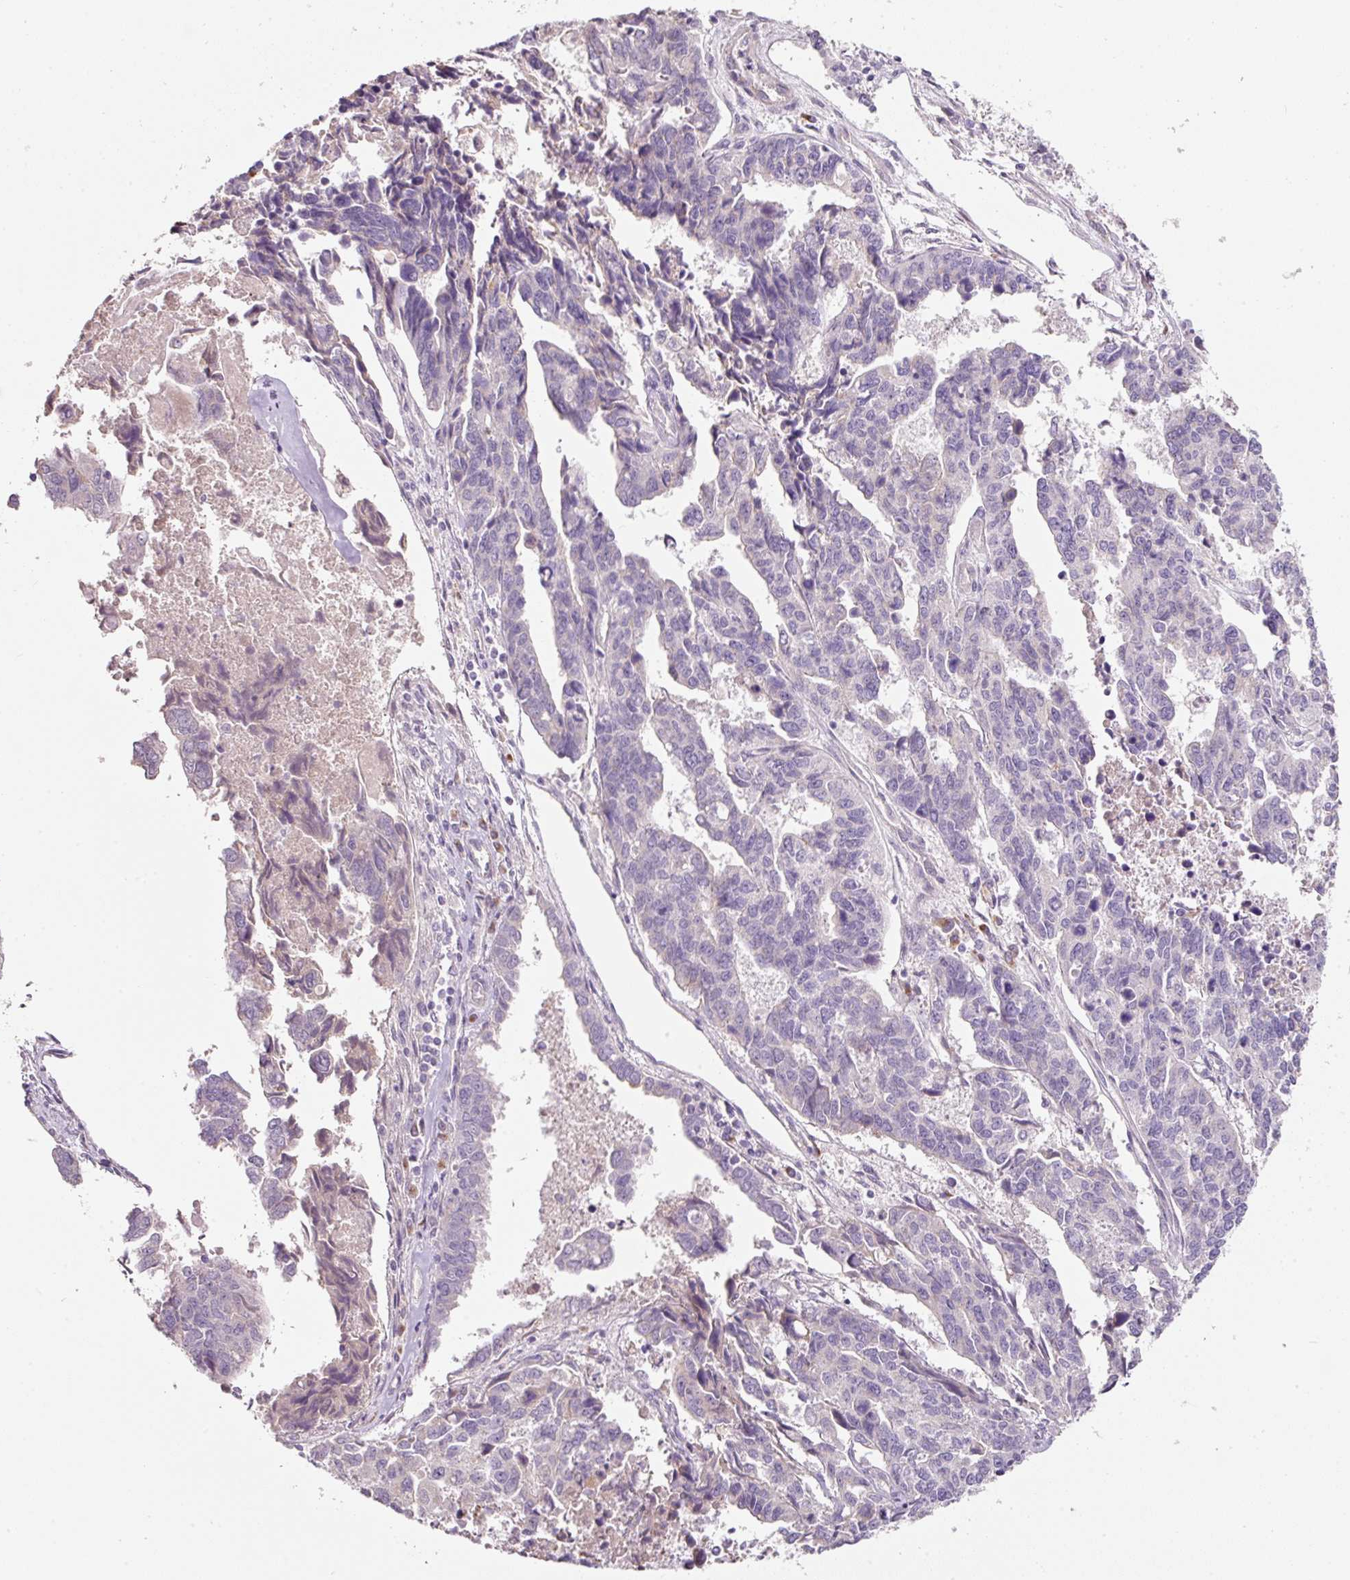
{"staining": {"intensity": "negative", "quantity": "none", "location": "none"}, "tissue": "endometrial cancer", "cell_type": "Tumor cells", "image_type": "cancer", "snomed": [{"axis": "morphology", "description": "Adenocarcinoma, NOS"}, {"axis": "topography", "description": "Endometrium"}], "caption": "A micrograph of human endometrial cancer is negative for staining in tumor cells.", "gene": "NBPF11", "patient": {"sex": "female", "age": 73}}